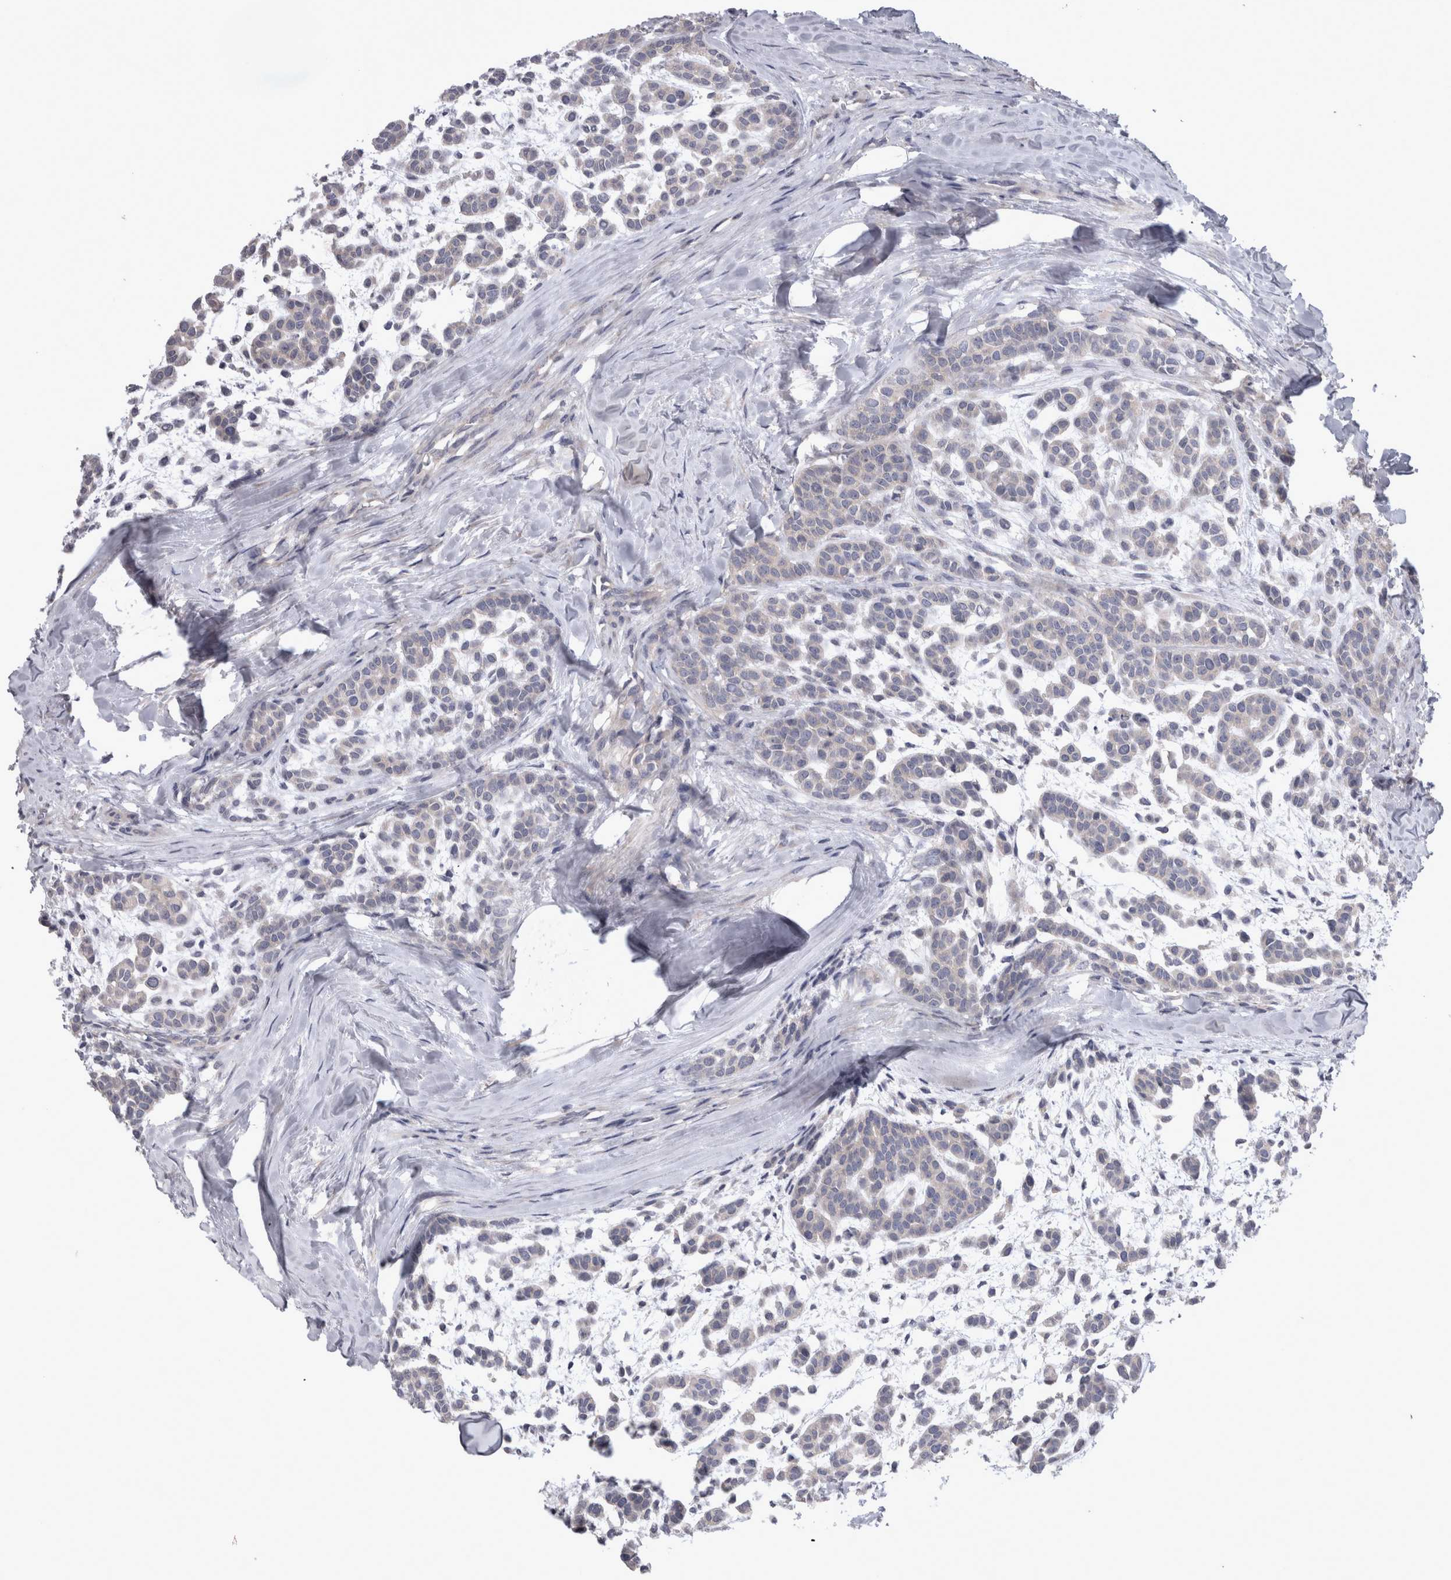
{"staining": {"intensity": "negative", "quantity": "none", "location": "none"}, "tissue": "head and neck cancer", "cell_type": "Tumor cells", "image_type": "cancer", "snomed": [{"axis": "morphology", "description": "Adenocarcinoma, NOS"}, {"axis": "morphology", "description": "Adenoma, NOS"}, {"axis": "topography", "description": "Head-Neck"}], "caption": "IHC photomicrograph of neoplastic tissue: human adenoma (head and neck) stained with DAB (3,3'-diaminobenzidine) reveals no significant protein expression in tumor cells.", "gene": "LRRC40", "patient": {"sex": "female", "age": 55}}